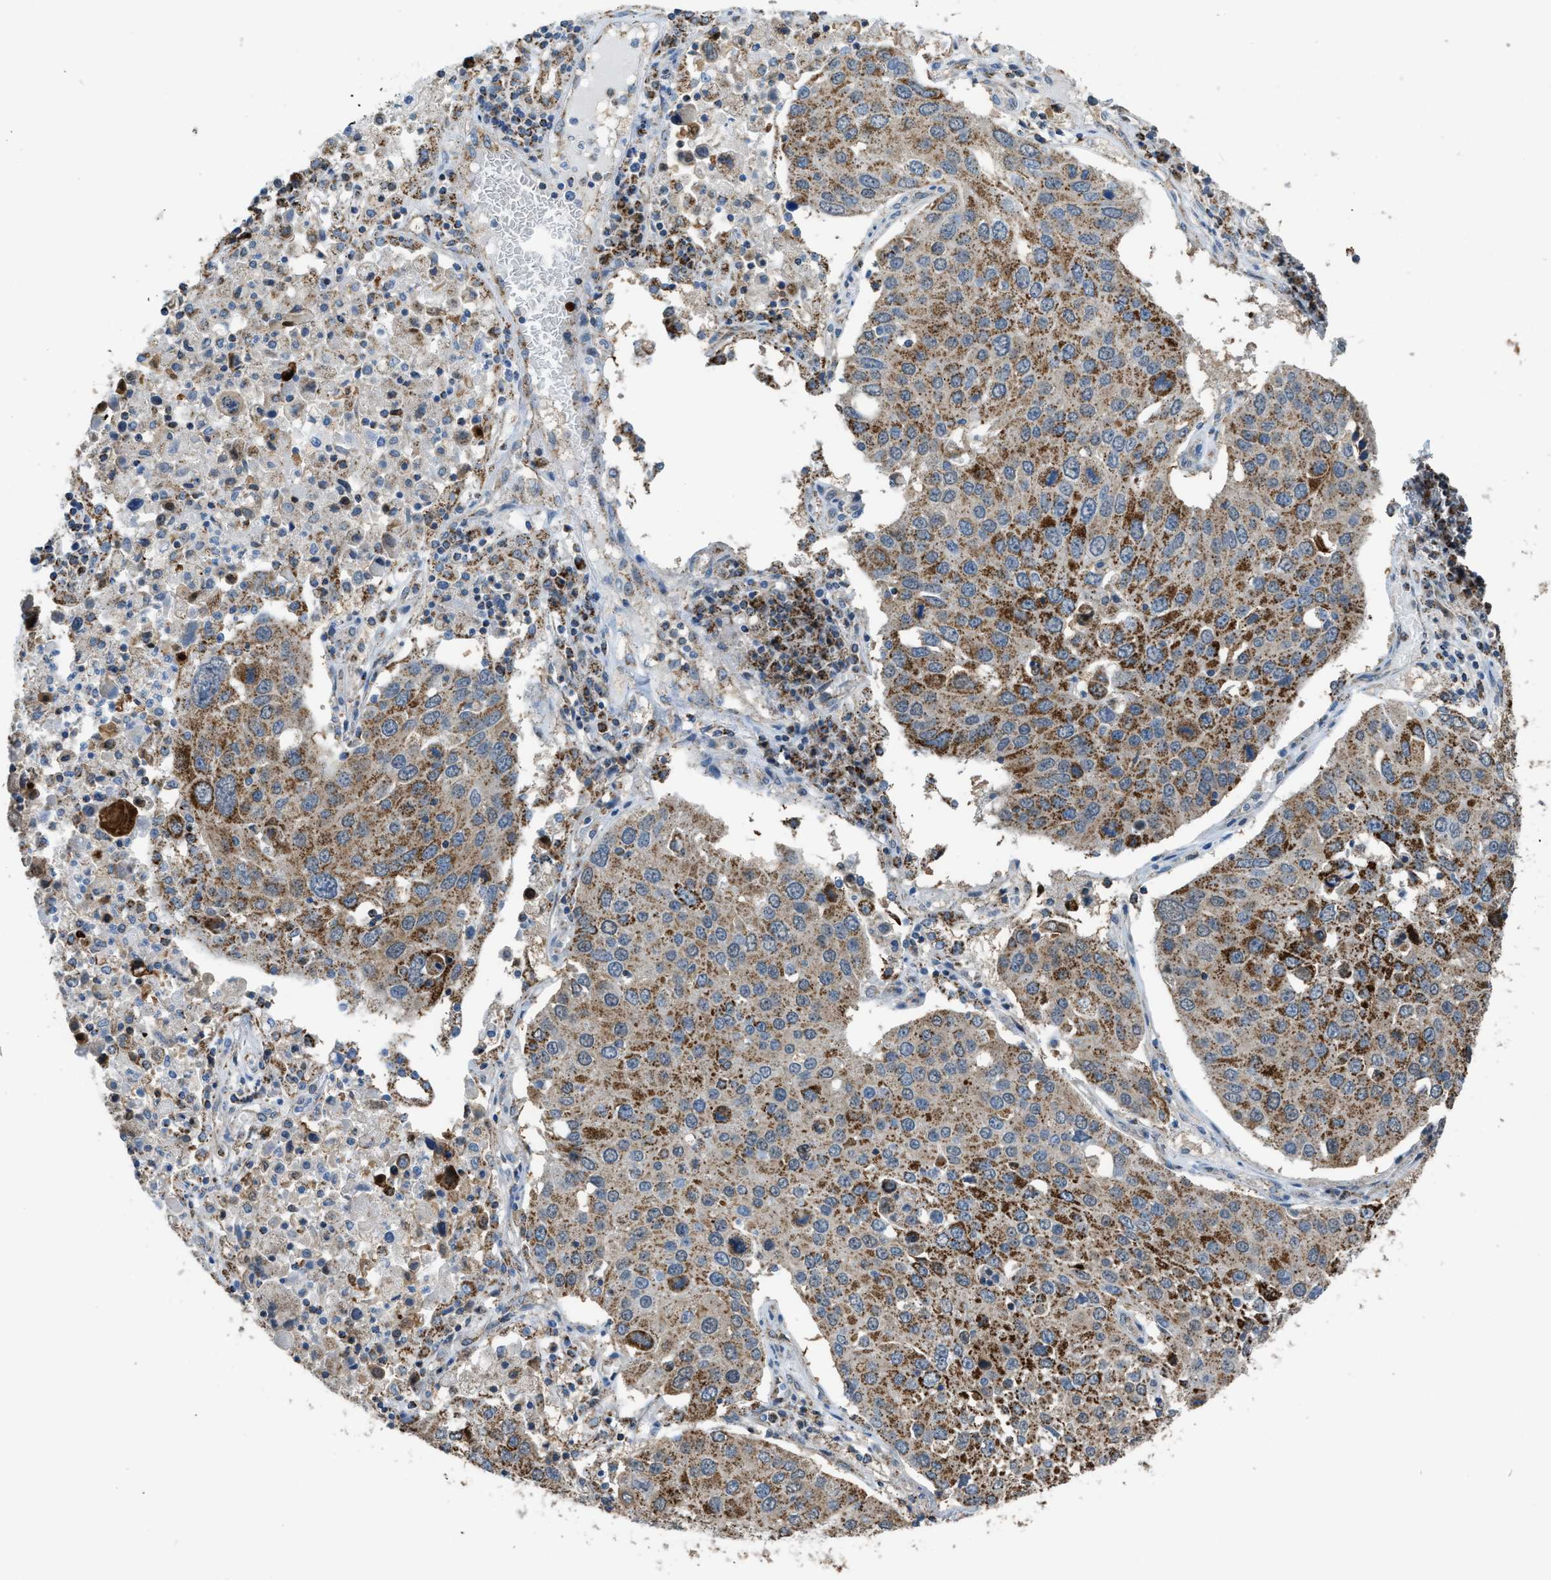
{"staining": {"intensity": "moderate", "quantity": ">75%", "location": "cytoplasmic/membranous"}, "tissue": "lung cancer", "cell_type": "Tumor cells", "image_type": "cancer", "snomed": [{"axis": "morphology", "description": "Squamous cell carcinoma, NOS"}, {"axis": "topography", "description": "Lung"}], "caption": "A photomicrograph showing moderate cytoplasmic/membranous staining in about >75% of tumor cells in lung squamous cell carcinoma, as visualized by brown immunohistochemical staining.", "gene": "ETFB", "patient": {"sex": "male", "age": 65}}